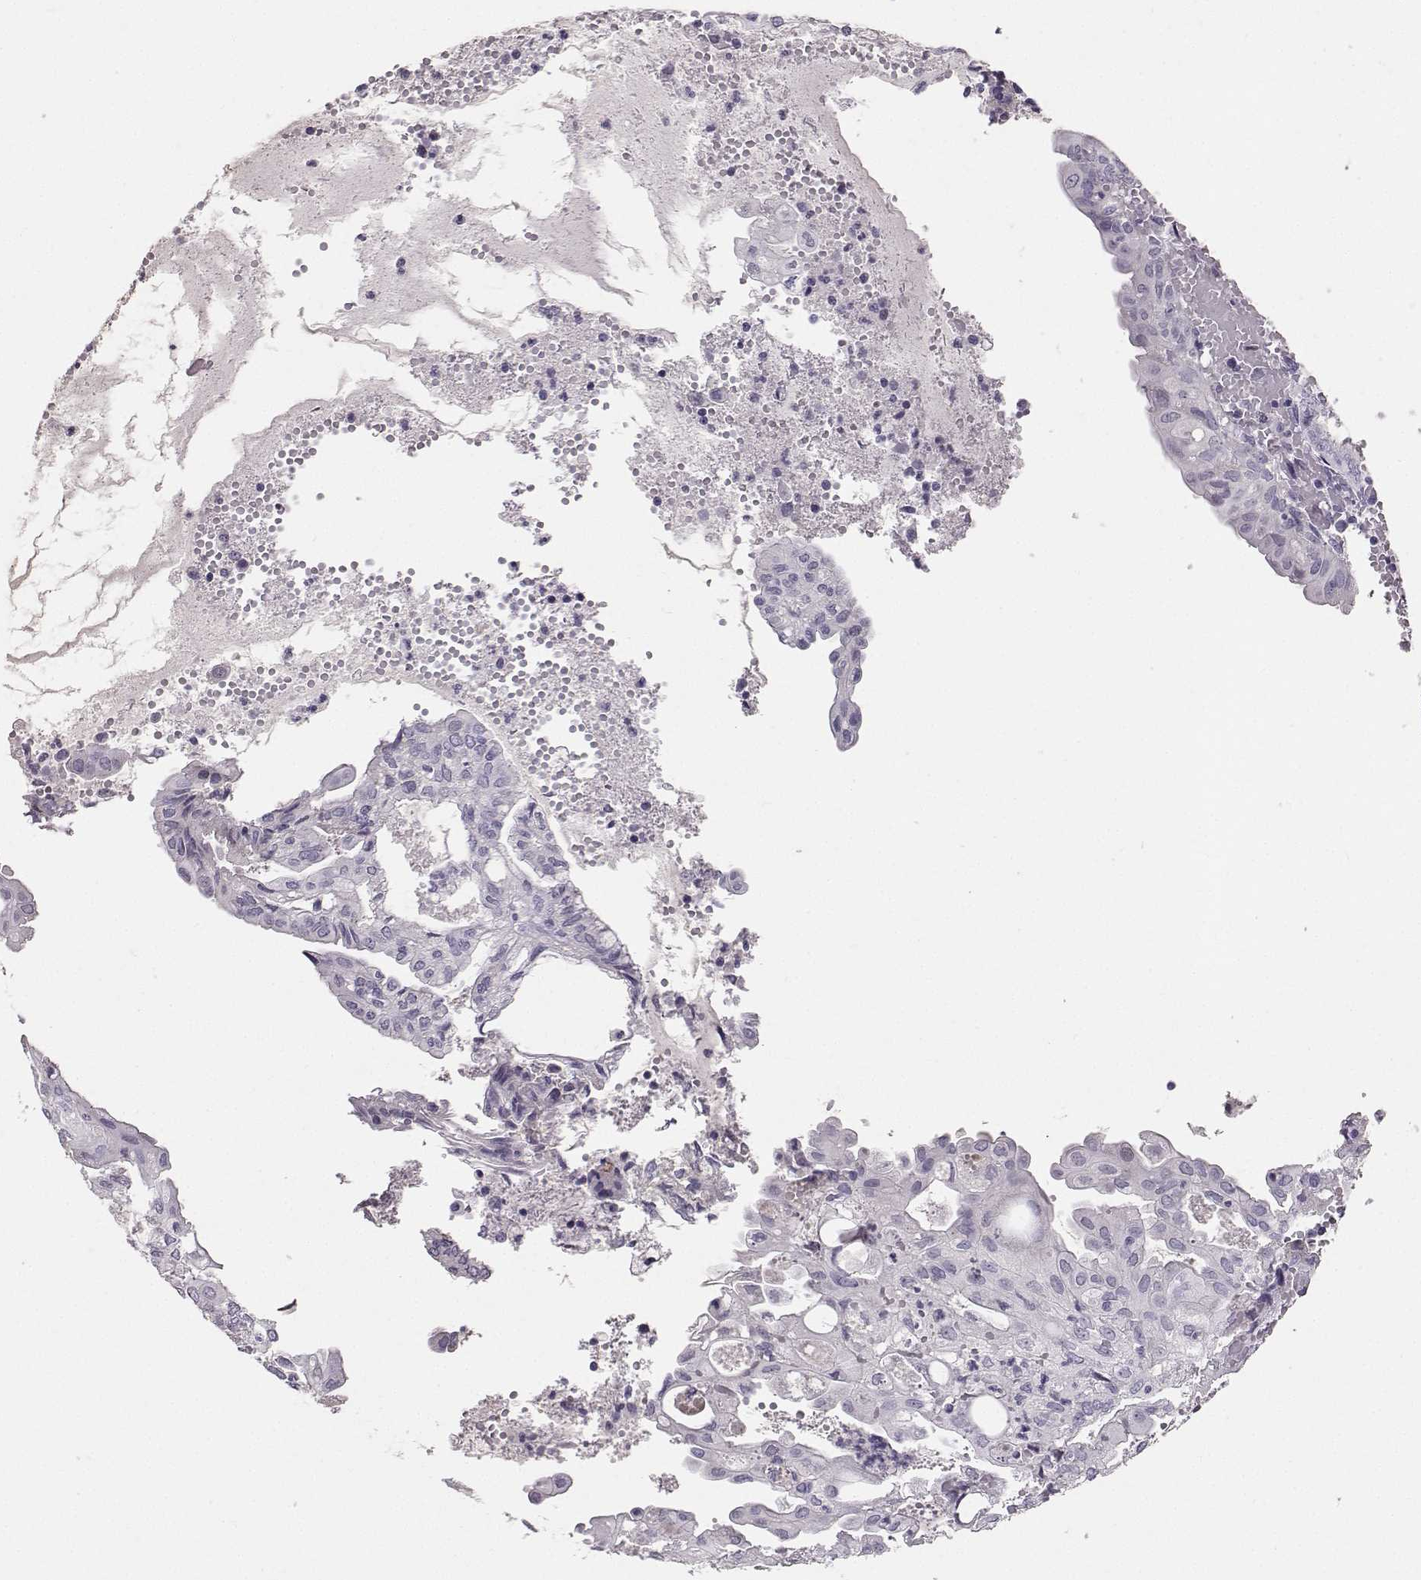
{"staining": {"intensity": "negative", "quantity": "none", "location": "none"}, "tissue": "endometrial cancer", "cell_type": "Tumor cells", "image_type": "cancer", "snomed": [{"axis": "morphology", "description": "Adenocarcinoma, NOS"}, {"axis": "topography", "description": "Endometrium"}], "caption": "An IHC micrograph of endometrial cancer is shown. There is no staining in tumor cells of endometrial cancer.", "gene": "PKP2", "patient": {"sex": "female", "age": 68}}